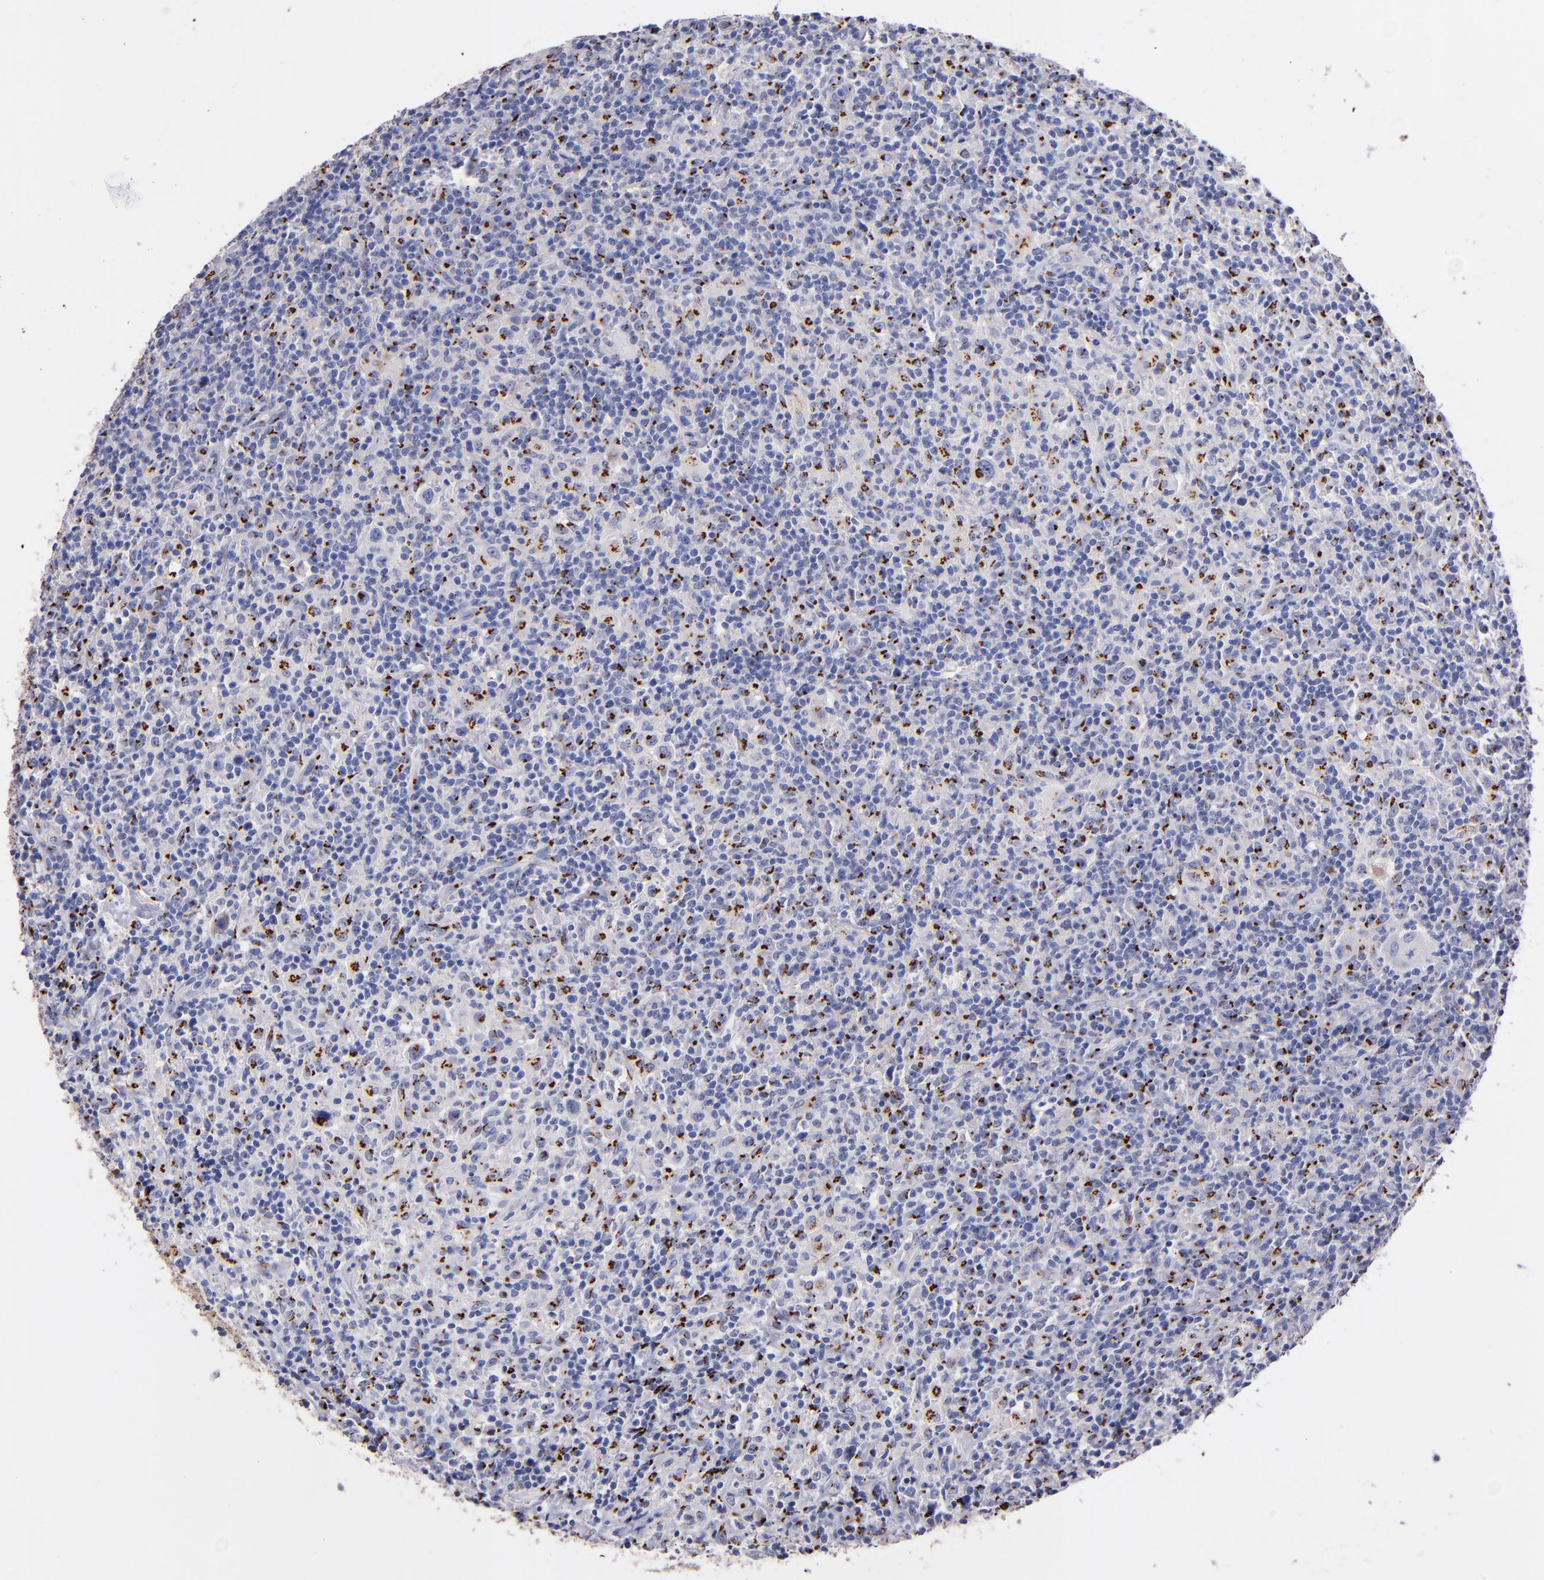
{"staining": {"intensity": "strong", "quantity": "25%-75%", "location": "cytoplasmic/membranous,nuclear"}, "tissue": "lymphoma", "cell_type": "Tumor cells", "image_type": "cancer", "snomed": [{"axis": "morphology", "description": "Hodgkin's disease, NOS"}, {"axis": "topography", "description": "Lymph node"}], "caption": "A micrograph of human Hodgkin's disease stained for a protein shows strong cytoplasmic/membranous and nuclear brown staining in tumor cells. (Brightfield microscopy of DAB IHC at high magnification).", "gene": "GOLIM4", "patient": {"sex": "male", "age": 65}}